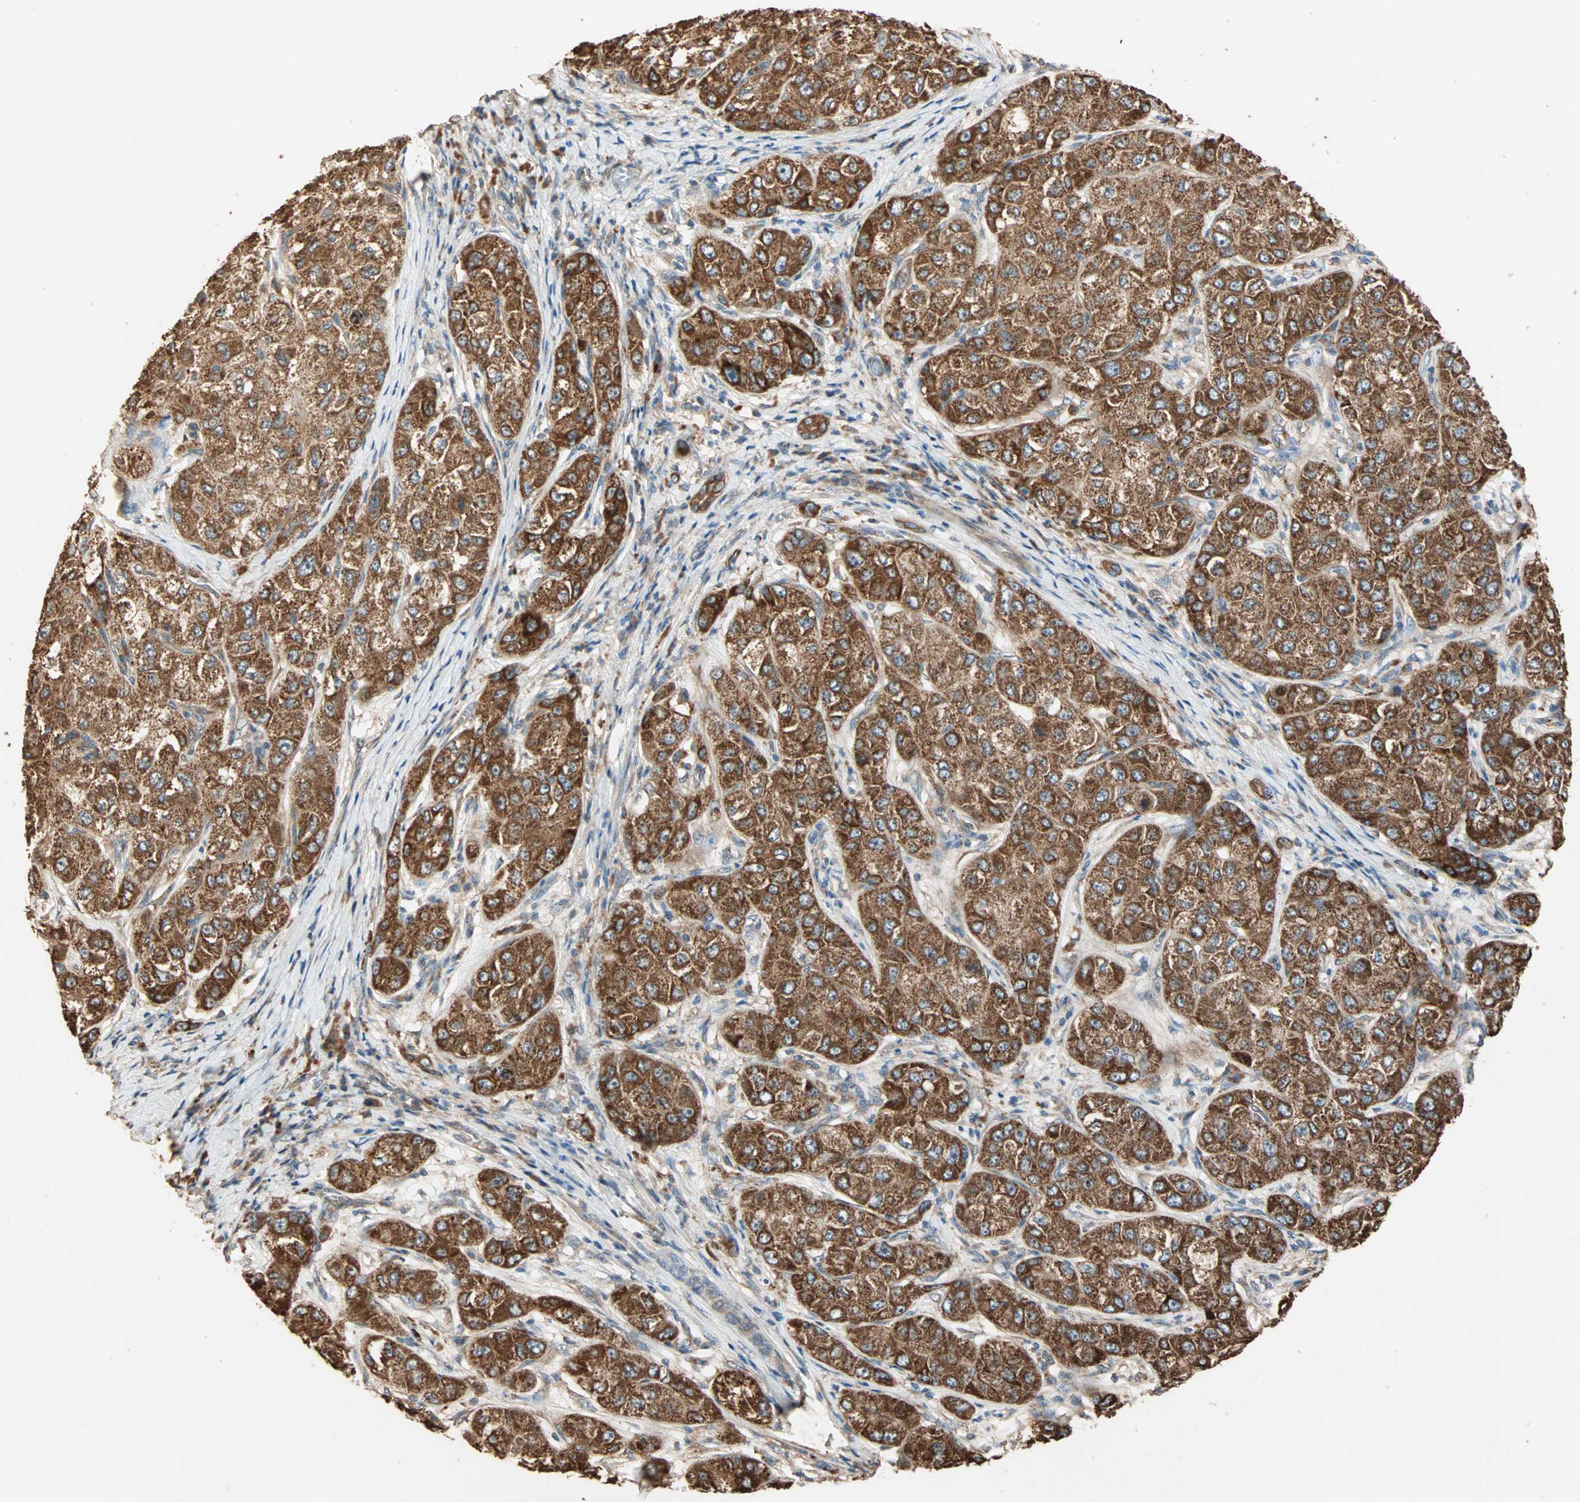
{"staining": {"intensity": "strong", "quantity": ">75%", "location": "cytoplasmic/membranous"}, "tissue": "liver cancer", "cell_type": "Tumor cells", "image_type": "cancer", "snomed": [{"axis": "morphology", "description": "Carcinoma, Hepatocellular, NOS"}, {"axis": "topography", "description": "Liver"}], "caption": "This micrograph exhibits IHC staining of human liver cancer (hepatocellular carcinoma), with high strong cytoplasmic/membranous positivity in about >75% of tumor cells.", "gene": "EIF4G2", "patient": {"sex": "male", "age": 80}}